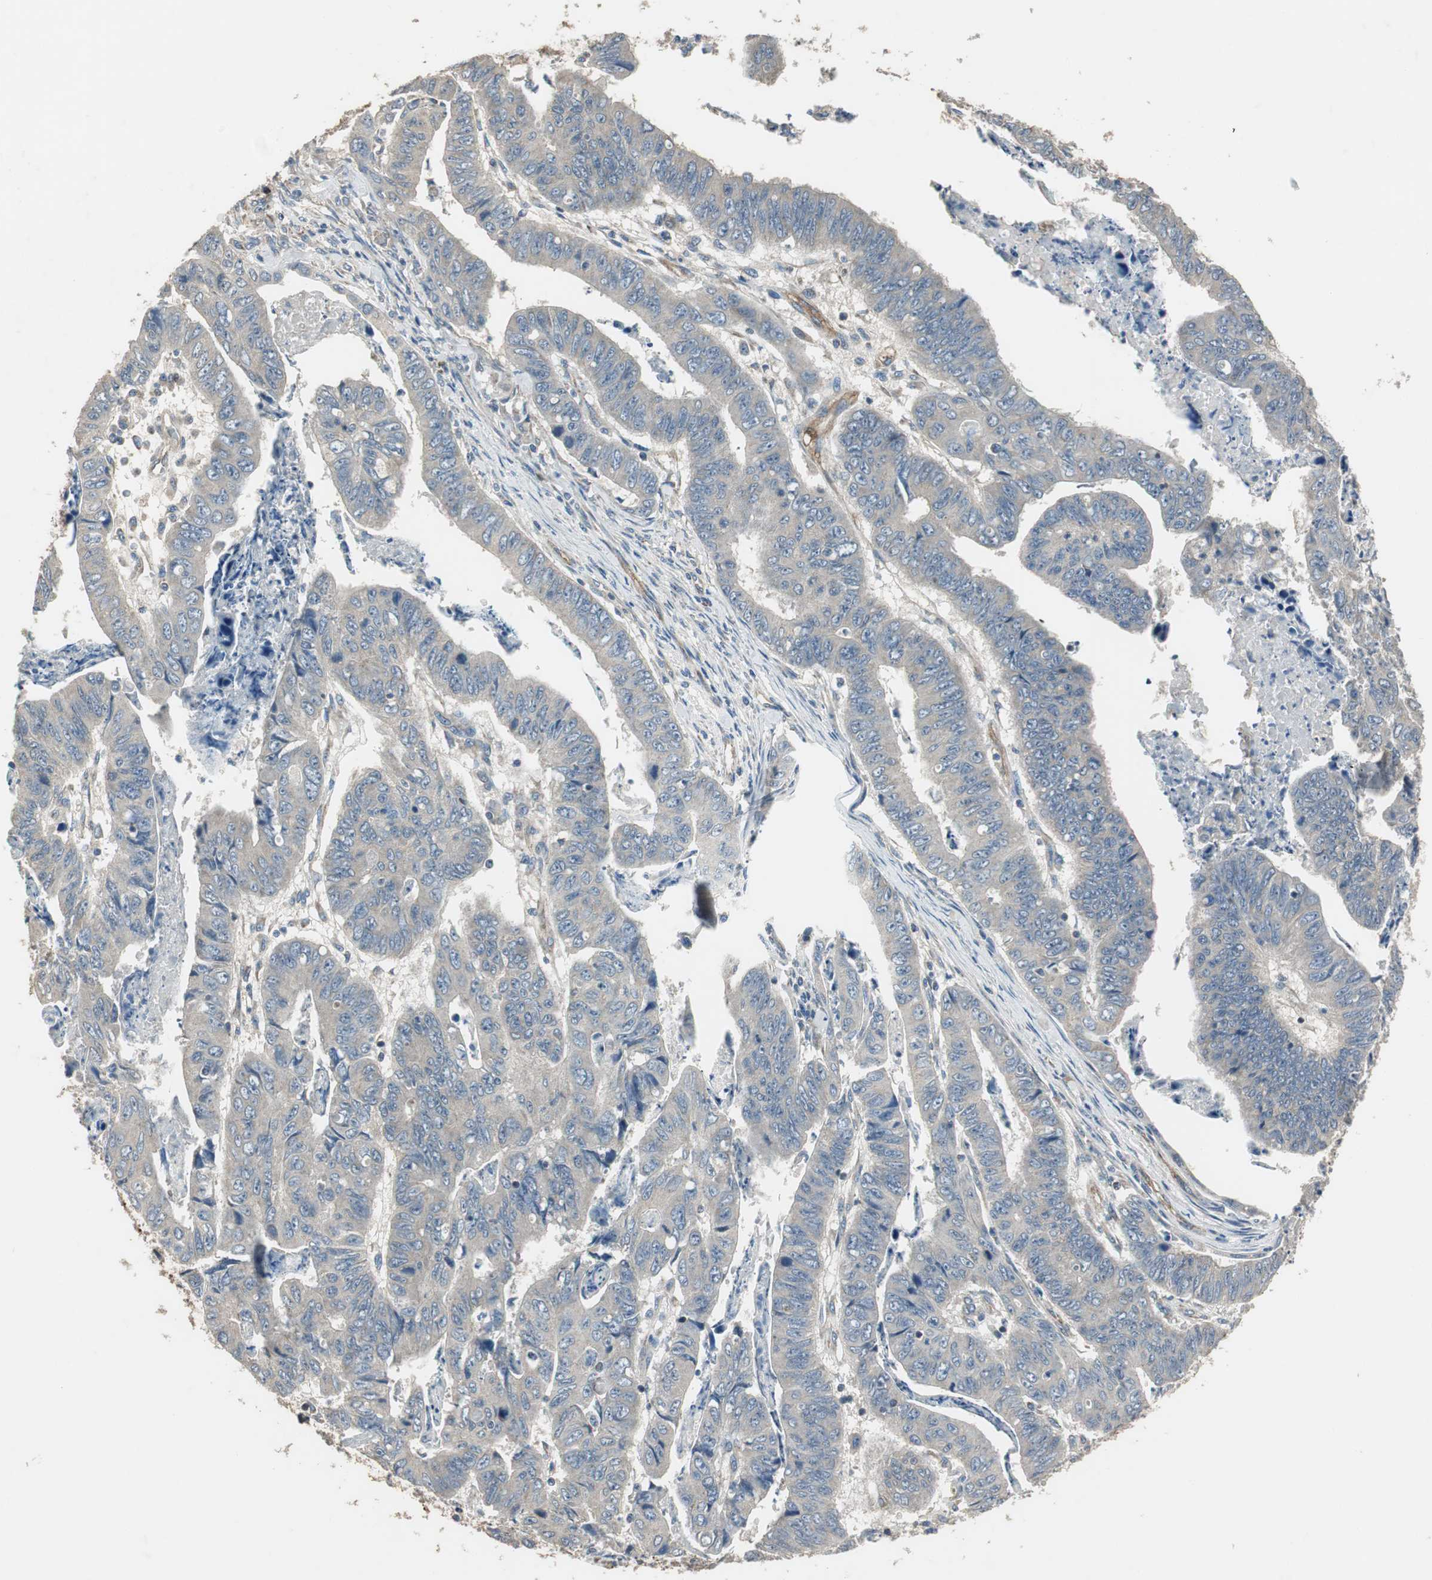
{"staining": {"intensity": "weak", "quantity": ">75%", "location": "cytoplasmic/membranous"}, "tissue": "stomach cancer", "cell_type": "Tumor cells", "image_type": "cancer", "snomed": [{"axis": "morphology", "description": "Adenocarcinoma, NOS"}, {"axis": "topography", "description": "Stomach, lower"}], "caption": "A high-resolution image shows IHC staining of stomach adenocarcinoma, which reveals weak cytoplasmic/membranous positivity in about >75% of tumor cells. (brown staining indicates protein expression, while blue staining denotes nuclei).", "gene": "MSTO1", "patient": {"sex": "male", "age": 77}}